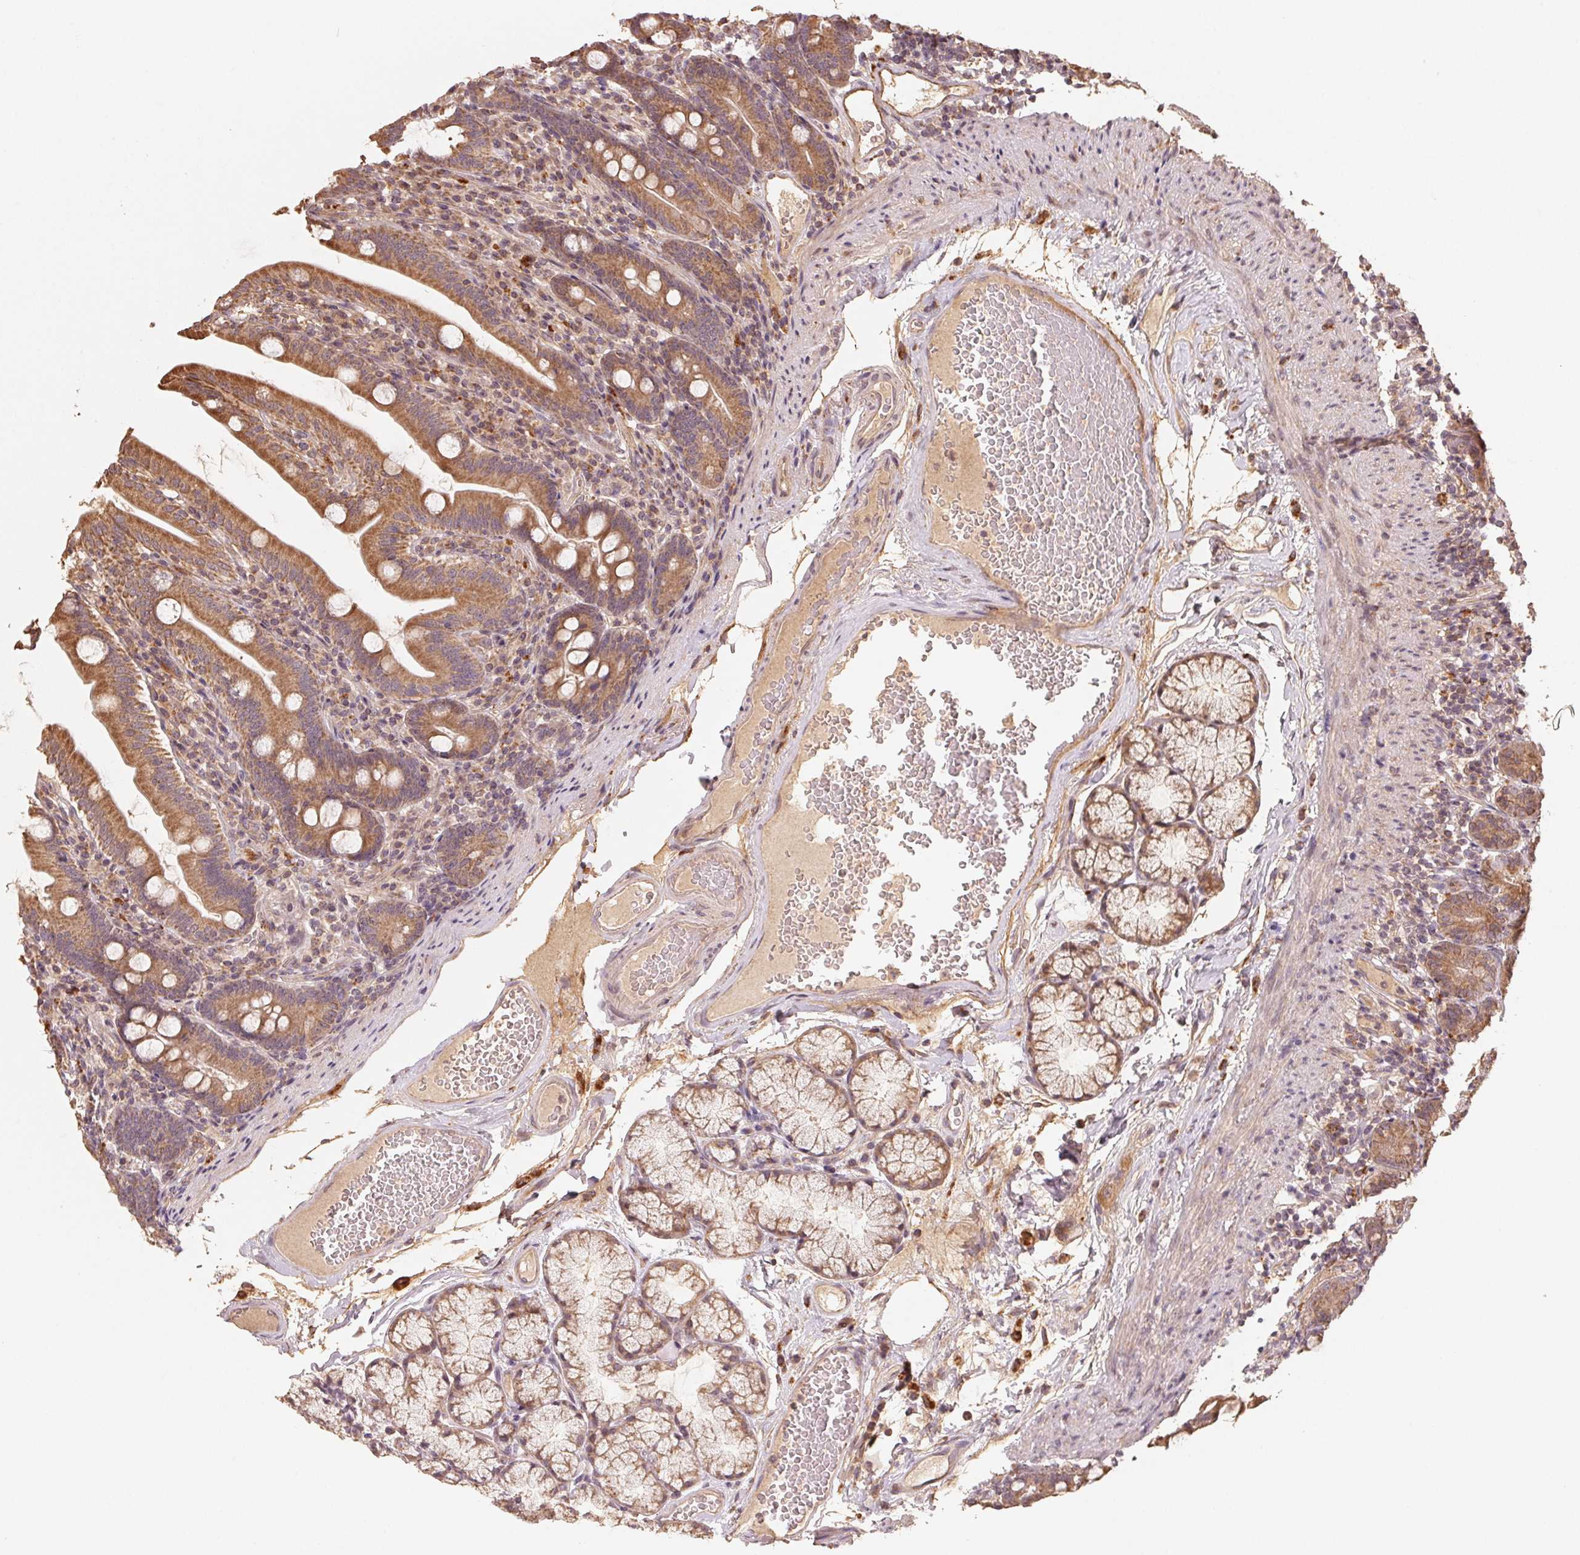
{"staining": {"intensity": "strong", "quantity": ">75%", "location": "cytoplasmic/membranous"}, "tissue": "duodenum", "cell_type": "Glandular cells", "image_type": "normal", "snomed": [{"axis": "morphology", "description": "Normal tissue, NOS"}, {"axis": "topography", "description": "Duodenum"}], "caption": "Immunohistochemical staining of benign human duodenum reveals >75% levels of strong cytoplasmic/membranous protein expression in about >75% of glandular cells.", "gene": "WBP2", "patient": {"sex": "female", "age": 67}}